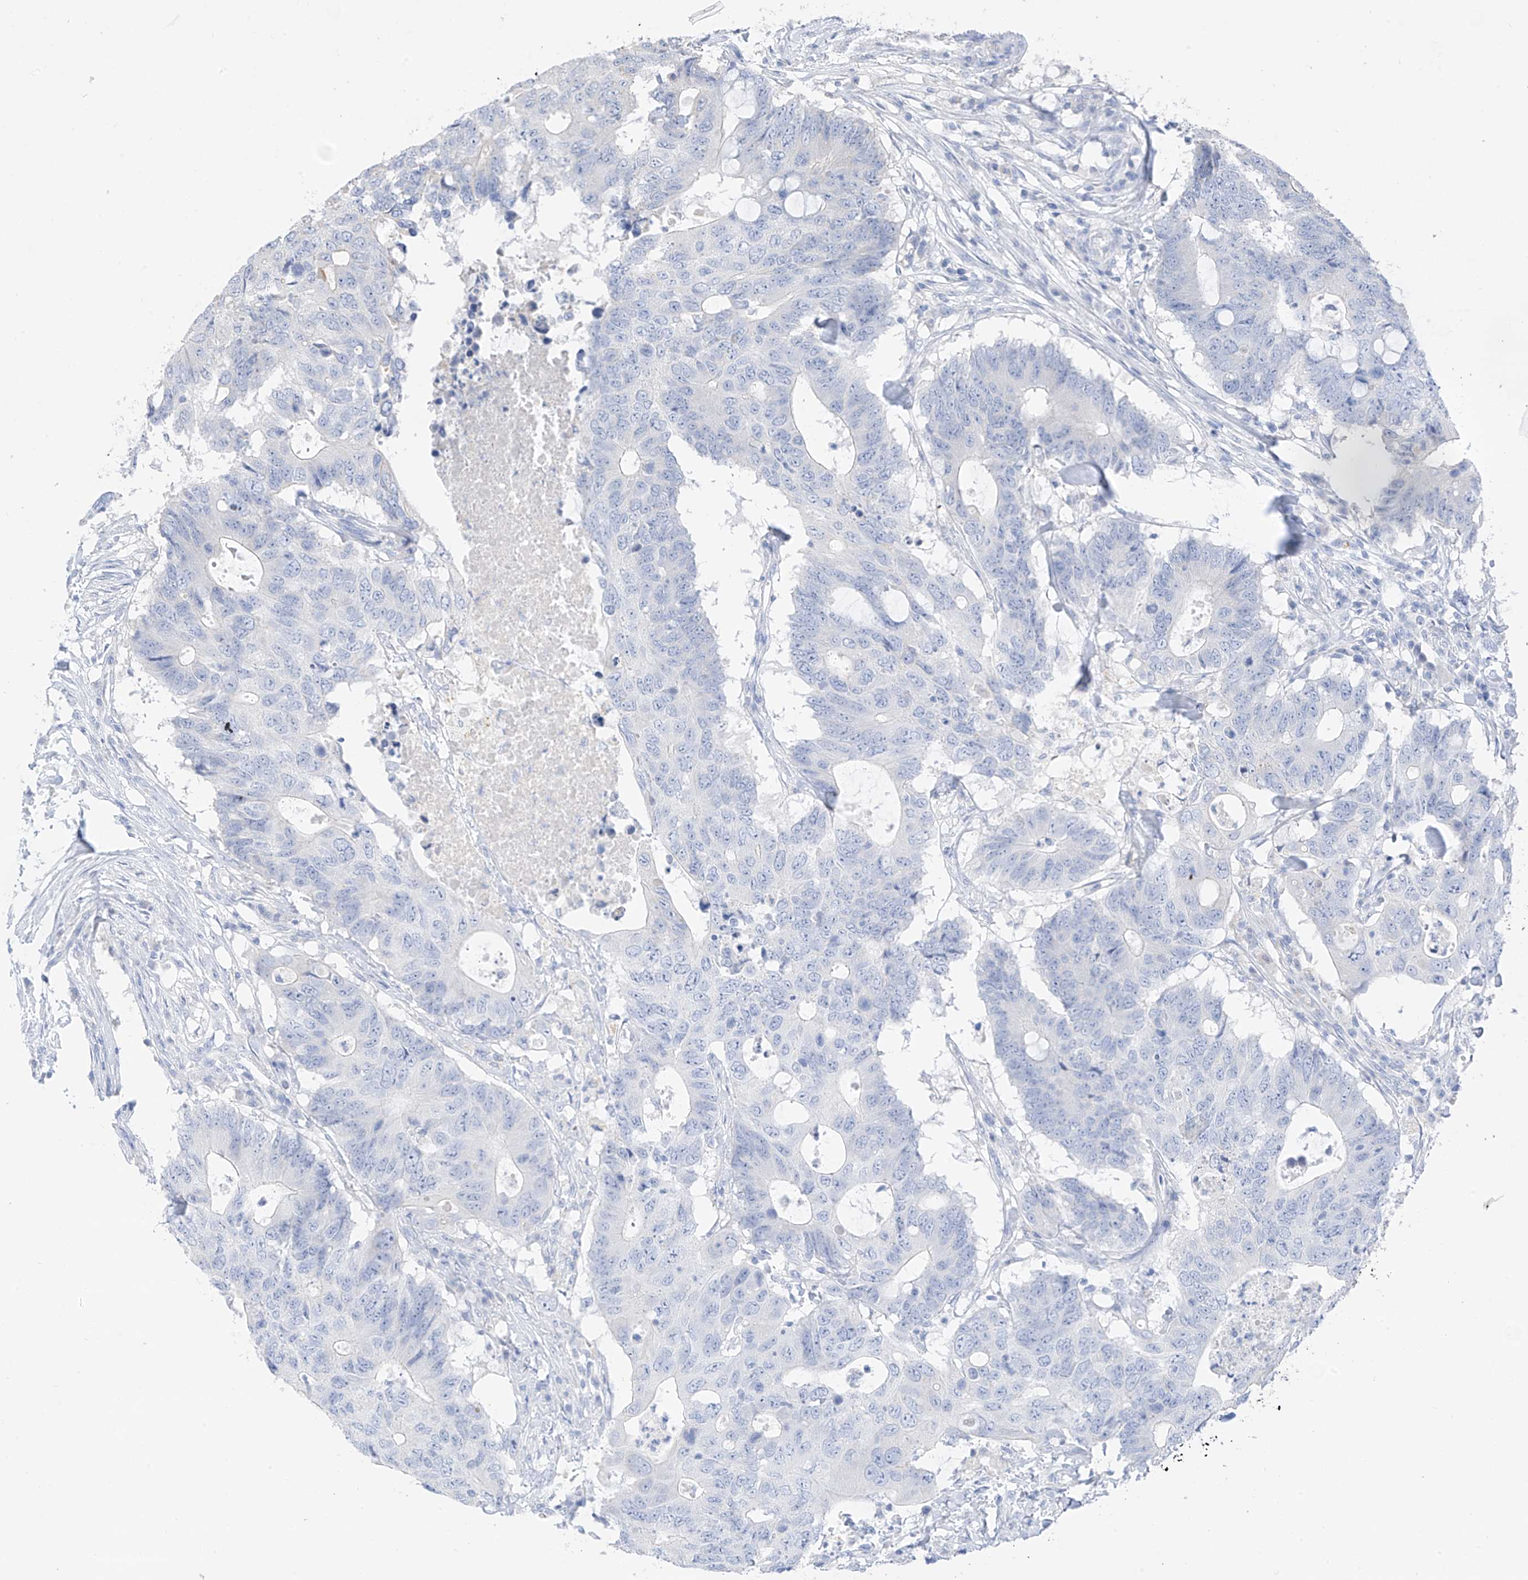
{"staining": {"intensity": "negative", "quantity": "none", "location": "none"}, "tissue": "colorectal cancer", "cell_type": "Tumor cells", "image_type": "cancer", "snomed": [{"axis": "morphology", "description": "Adenocarcinoma, NOS"}, {"axis": "topography", "description": "Colon"}], "caption": "DAB (3,3'-diaminobenzidine) immunohistochemical staining of human colorectal cancer demonstrates no significant positivity in tumor cells. (DAB immunohistochemistry with hematoxylin counter stain).", "gene": "CAPN13", "patient": {"sex": "male", "age": 71}}